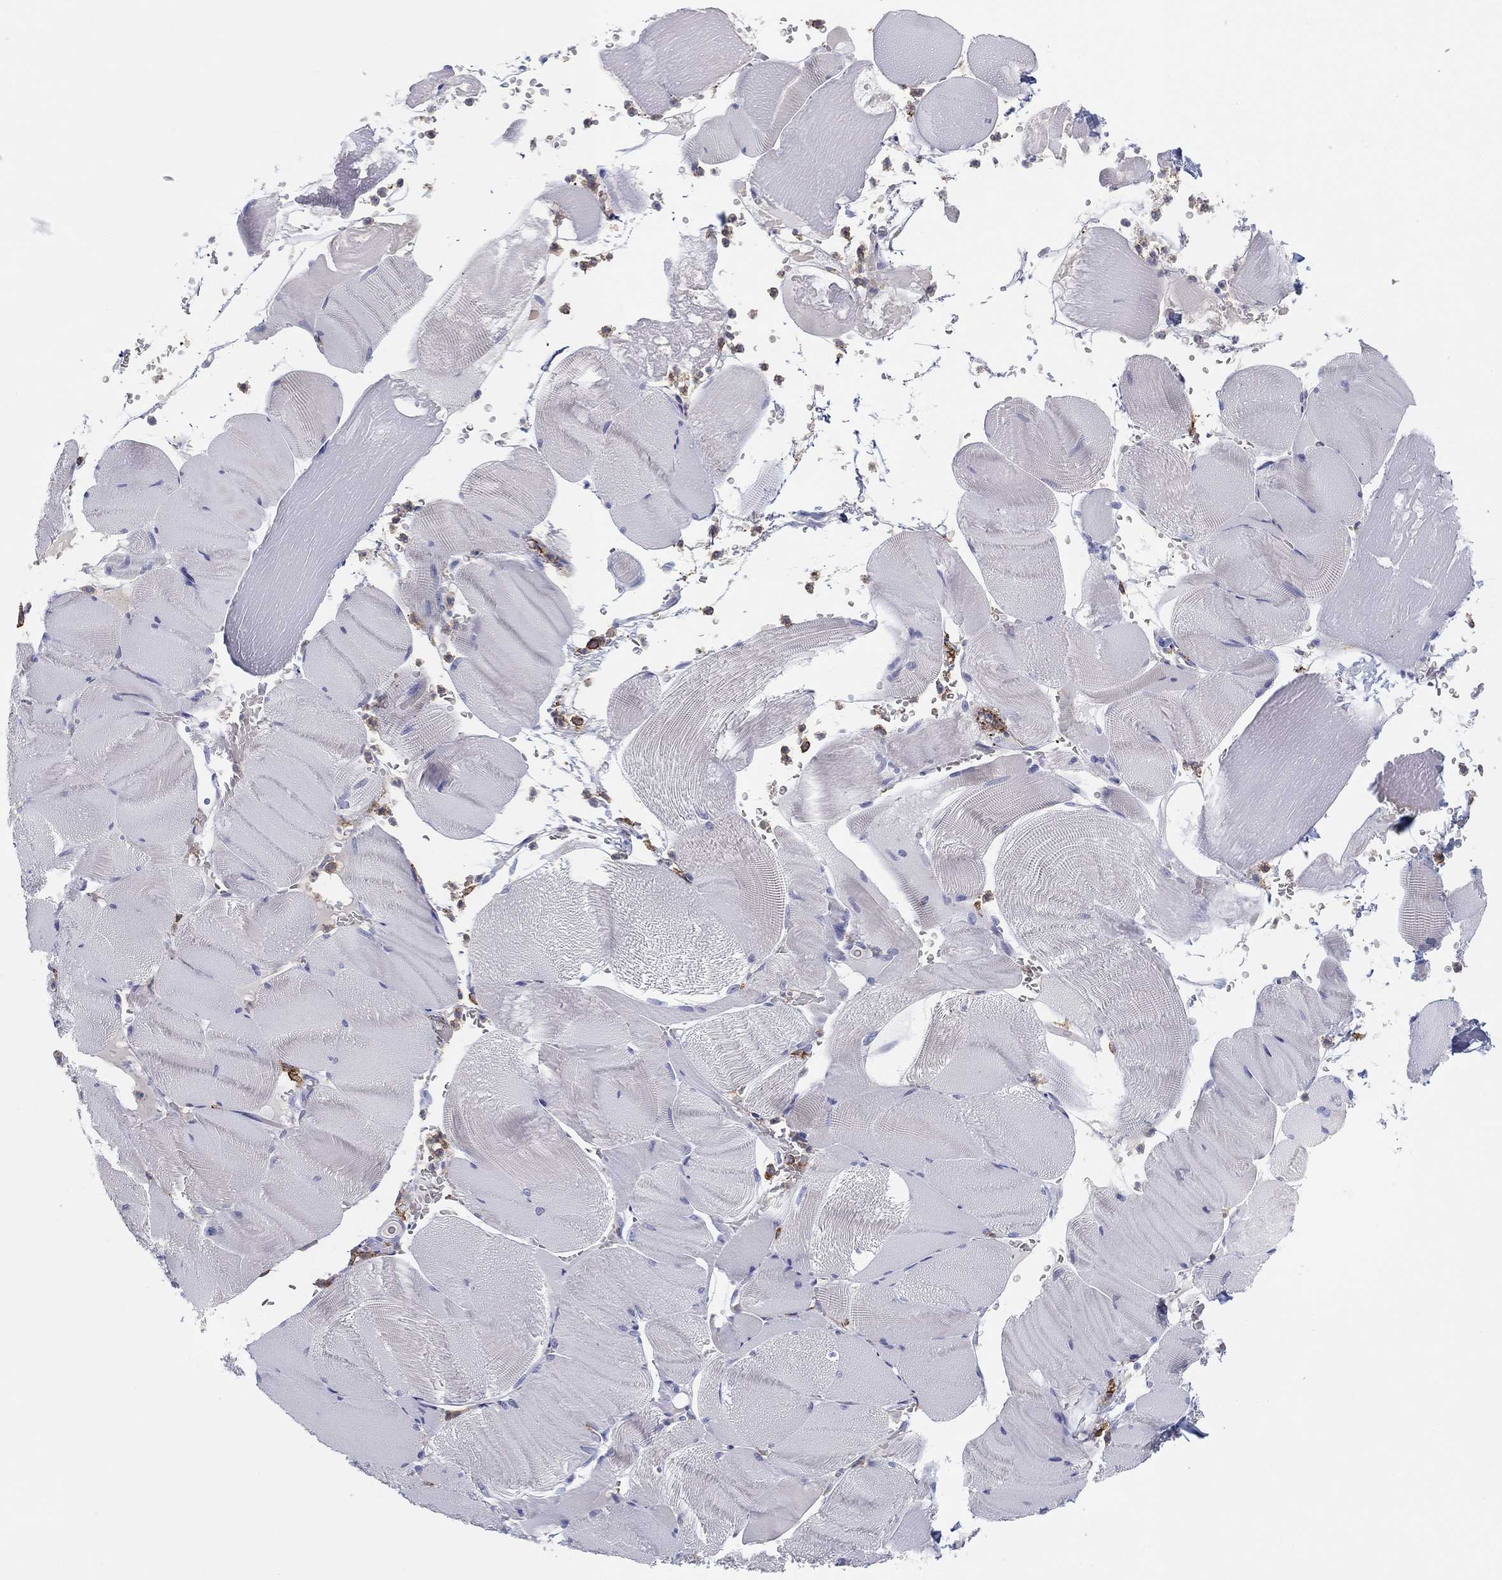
{"staining": {"intensity": "negative", "quantity": "none", "location": "none"}, "tissue": "skeletal muscle", "cell_type": "Myocytes", "image_type": "normal", "snomed": [{"axis": "morphology", "description": "Normal tissue, NOS"}, {"axis": "topography", "description": "Skeletal muscle"}], "caption": "This image is of benign skeletal muscle stained with IHC to label a protein in brown with the nuclei are counter-stained blue. There is no staining in myocytes.", "gene": "SELPLG", "patient": {"sex": "male", "age": 56}}